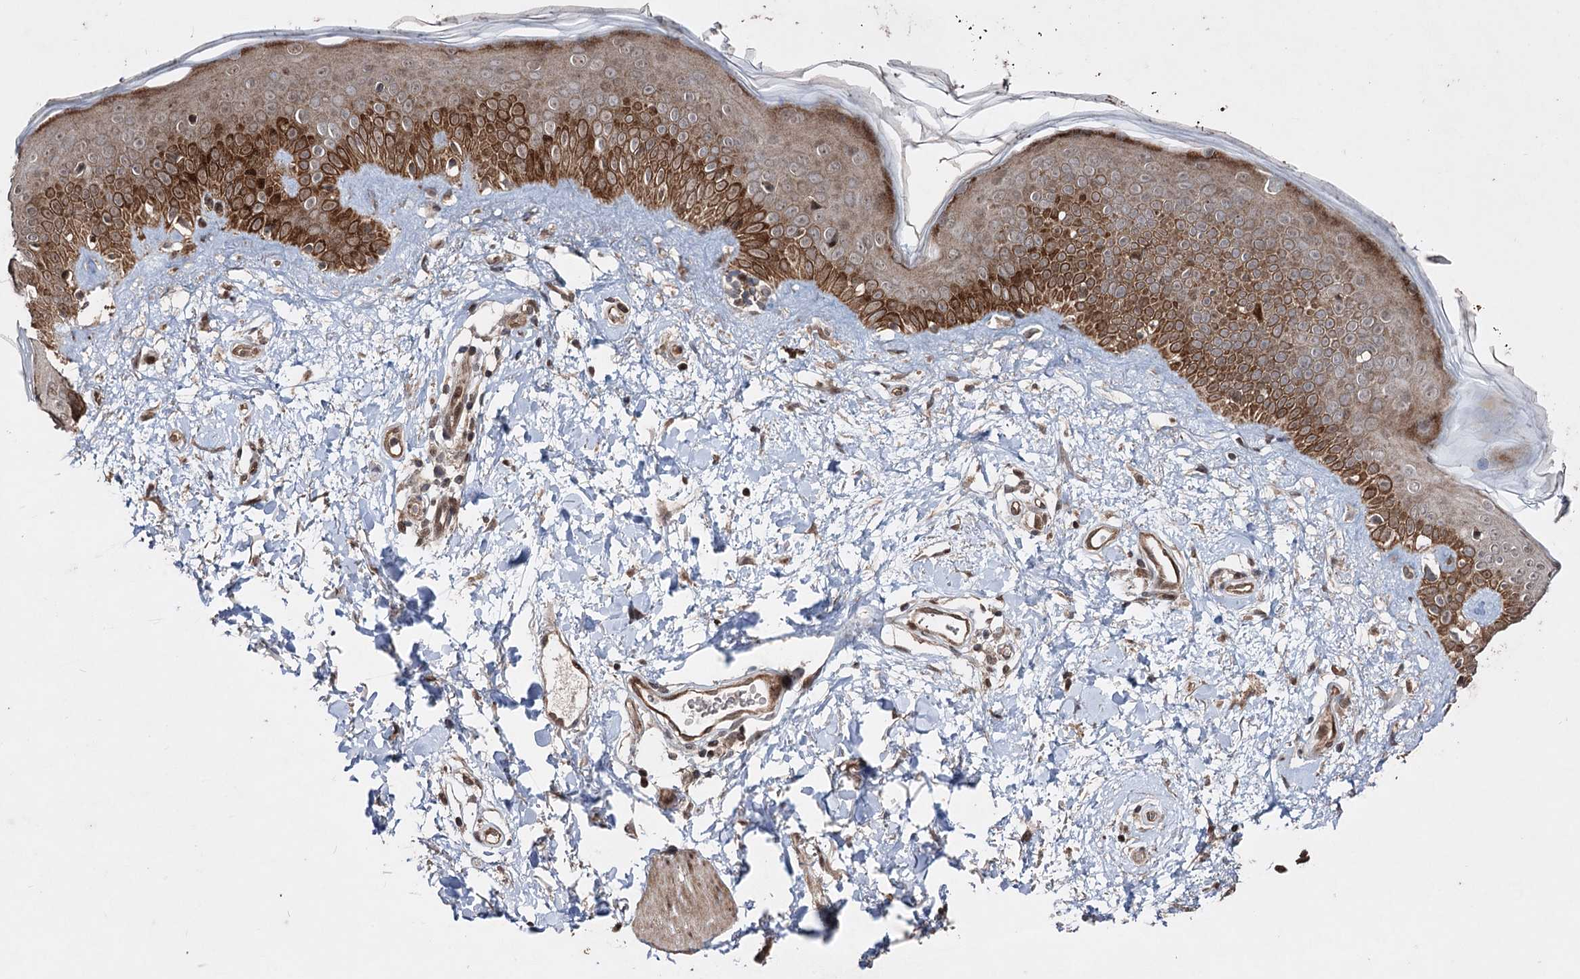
{"staining": {"intensity": "moderate", "quantity": ">75%", "location": "cytoplasmic/membranous,nuclear"}, "tissue": "skin", "cell_type": "Fibroblasts", "image_type": "normal", "snomed": [{"axis": "morphology", "description": "Normal tissue, NOS"}, {"axis": "topography", "description": "Skin"}], "caption": "The immunohistochemical stain highlights moderate cytoplasmic/membranous,nuclear staining in fibroblasts of benign skin.", "gene": "CPNE8", "patient": {"sex": "female", "age": 58}}